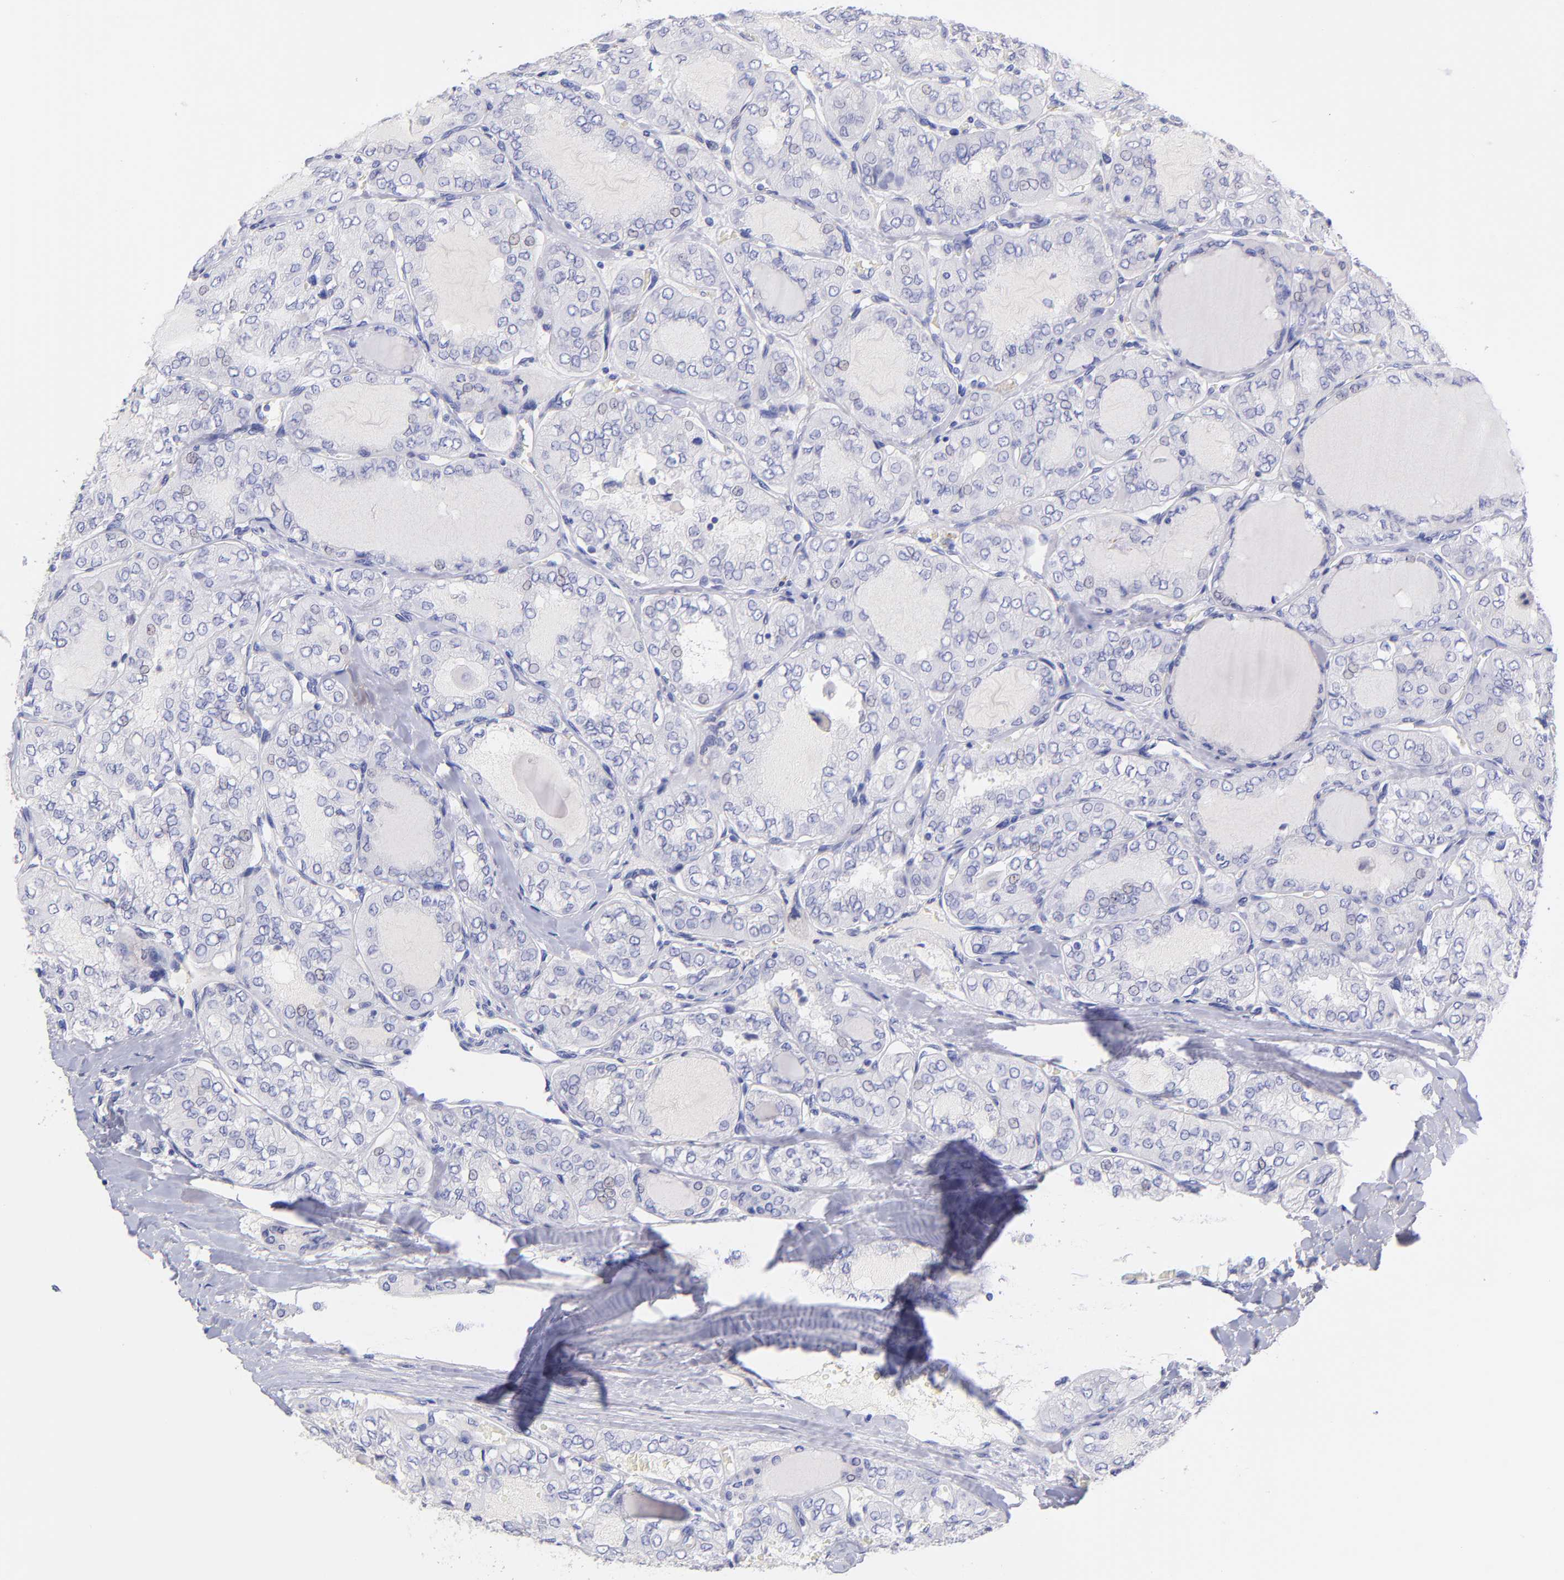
{"staining": {"intensity": "negative", "quantity": "none", "location": "none"}, "tissue": "thyroid cancer", "cell_type": "Tumor cells", "image_type": "cancer", "snomed": [{"axis": "morphology", "description": "Papillary adenocarcinoma, NOS"}, {"axis": "topography", "description": "Thyroid gland"}], "caption": "Tumor cells show no significant positivity in thyroid papillary adenocarcinoma.", "gene": "RAB3B", "patient": {"sex": "male", "age": 20}}